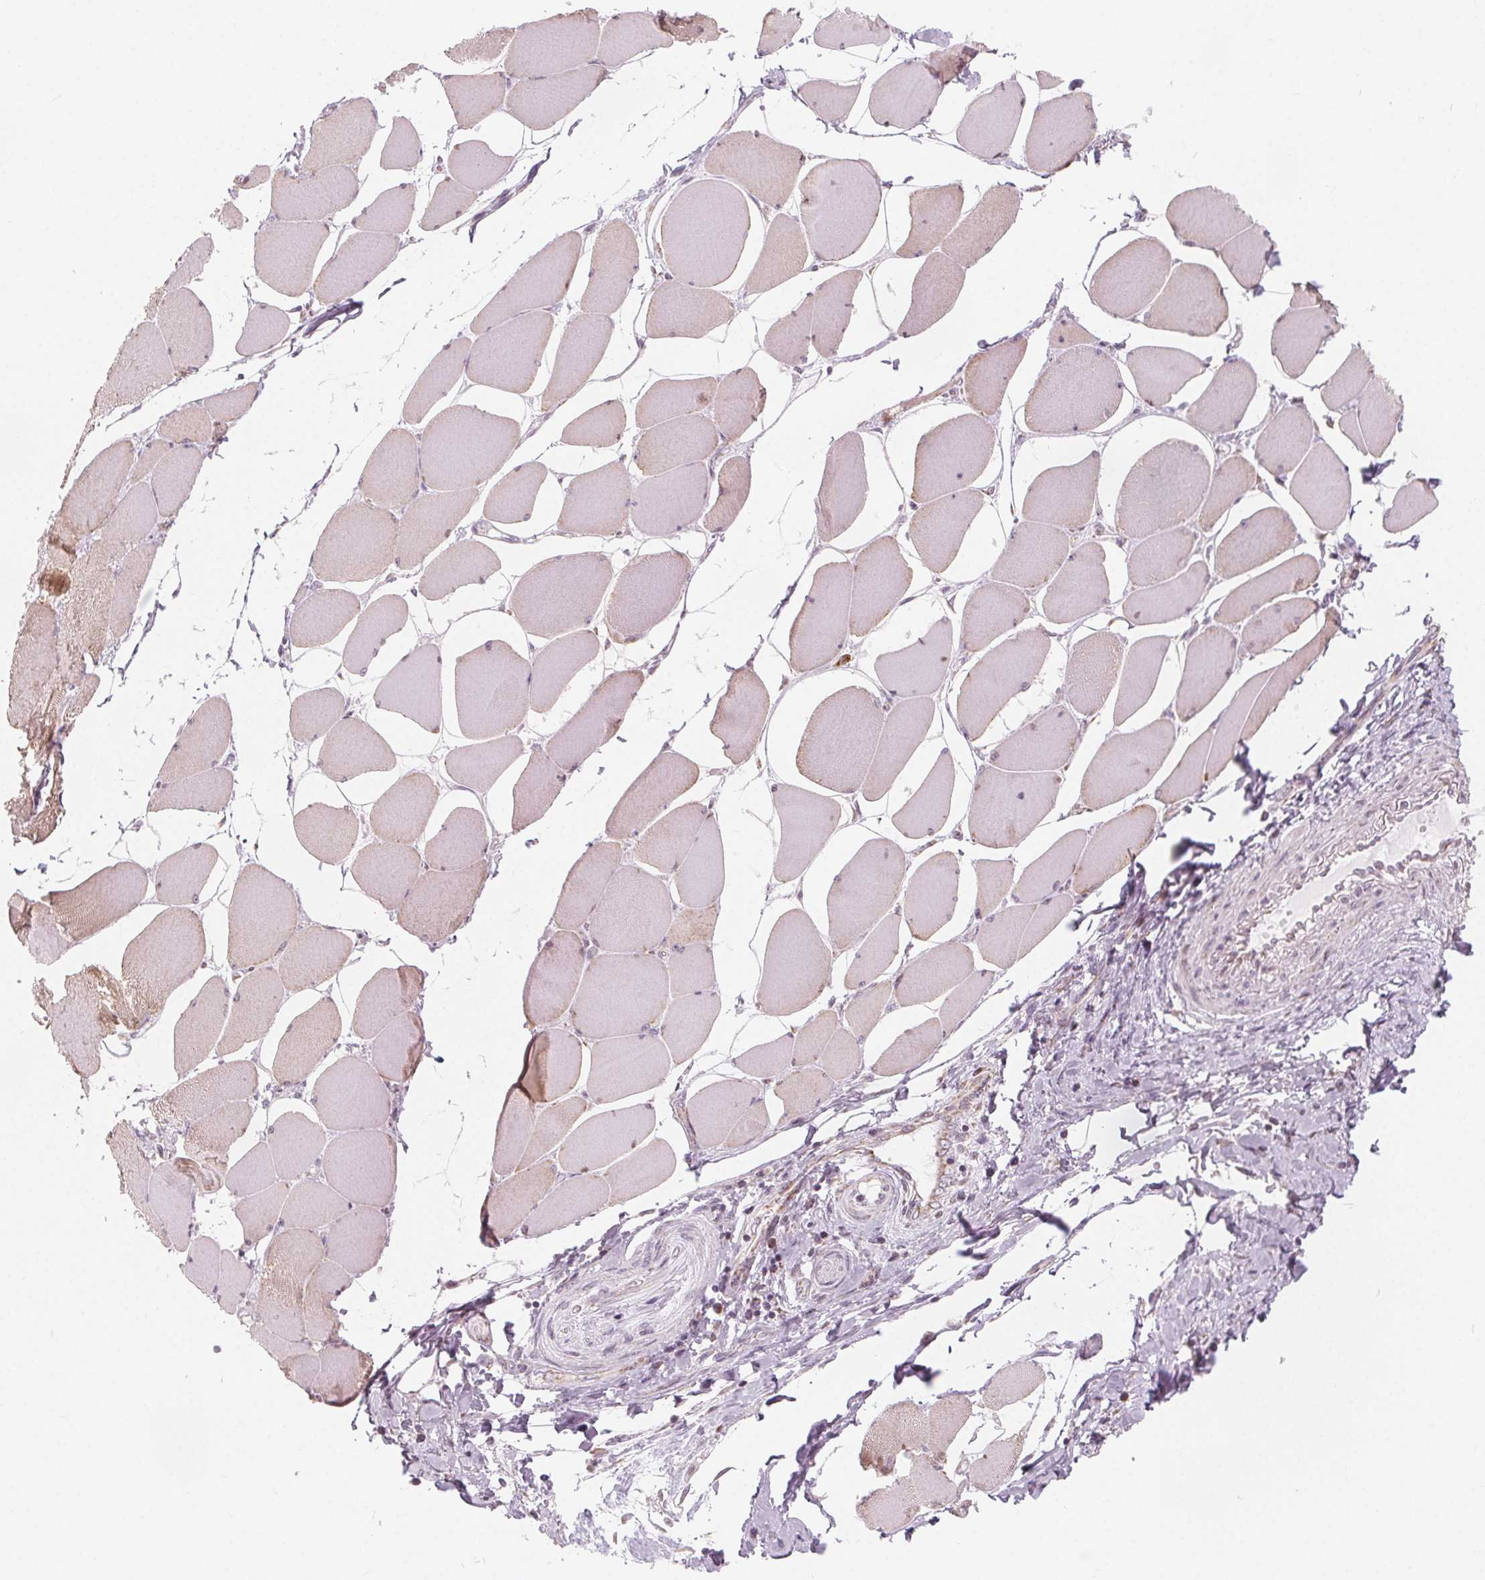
{"staining": {"intensity": "moderate", "quantity": "25%-75%", "location": "cytoplasmic/membranous"}, "tissue": "skeletal muscle", "cell_type": "Myocytes", "image_type": "normal", "snomed": [{"axis": "morphology", "description": "Normal tissue, NOS"}, {"axis": "topography", "description": "Skeletal muscle"}], "caption": "Protein analysis of normal skeletal muscle displays moderate cytoplasmic/membranous expression in approximately 25%-75% of myocytes.", "gene": "NUP210L", "patient": {"sex": "female", "age": 75}}